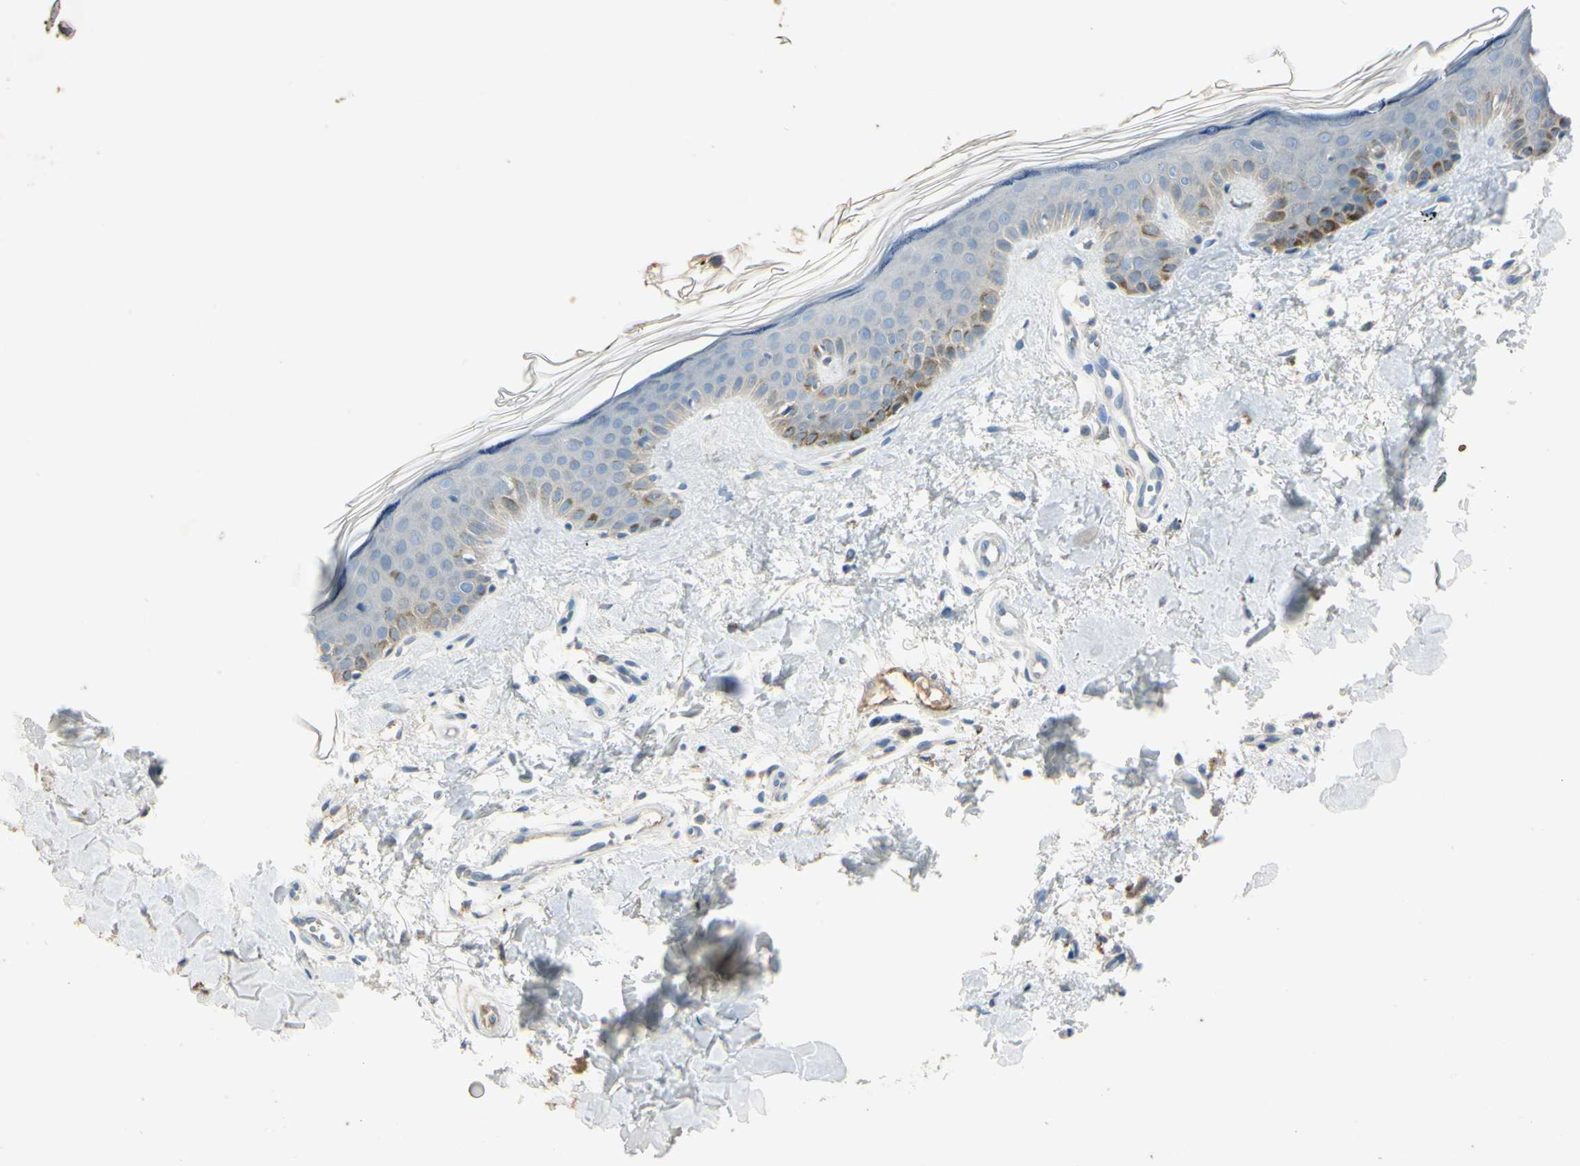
{"staining": {"intensity": "negative", "quantity": "none", "location": "none"}, "tissue": "skin", "cell_type": "Fibroblasts", "image_type": "normal", "snomed": [{"axis": "morphology", "description": "Normal tissue, NOS"}, {"axis": "topography", "description": "Skin"}], "caption": "Immunohistochemistry histopathology image of normal skin stained for a protein (brown), which demonstrates no positivity in fibroblasts.", "gene": "ANGPTL1", "patient": {"sex": "male", "age": 67}}